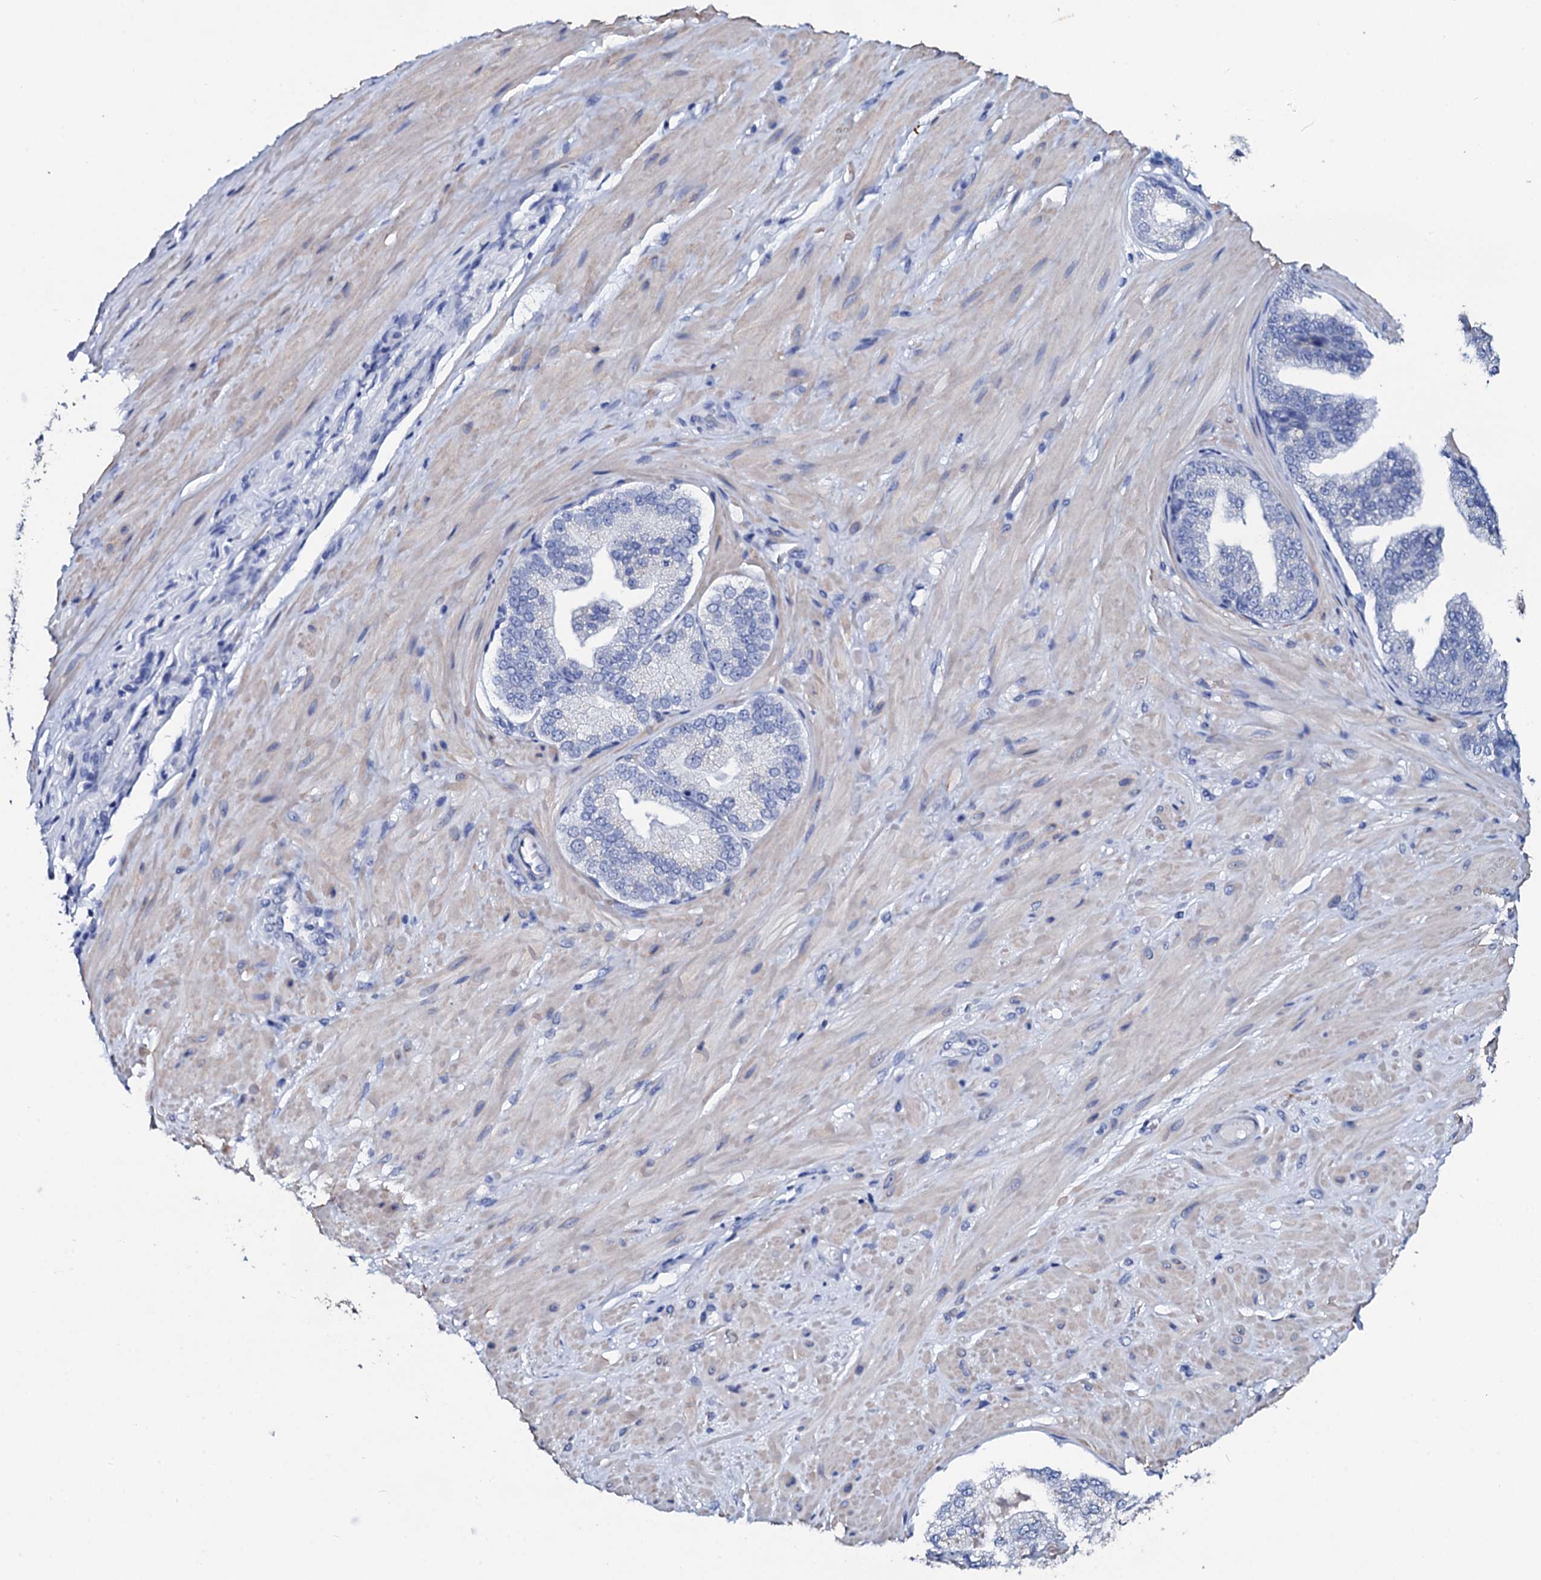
{"staining": {"intensity": "negative", "quantity": "none", "location": "none"}, "tissue": "adipose tissue", "cell_type": "Adipocytes", "image_type": "normal", "snomed": [{"axis": "morphology", "description": "Normal tissue, NOS"}, {"axis": "morphology", "description": "Adenocarcinoma, Low grade"}, {"axis": "topography", "description": "Prostate"}, {"axis": "topography", "description": "Peripheral nerve tissue"}], "caption": "IHC of benign human adipose tissue reveals no expression in adipocytes. (IHC, brightfield microscopy, high magnification).", "gene": "GLB1L3", "patient": {"sex": "male", "age": 63}}